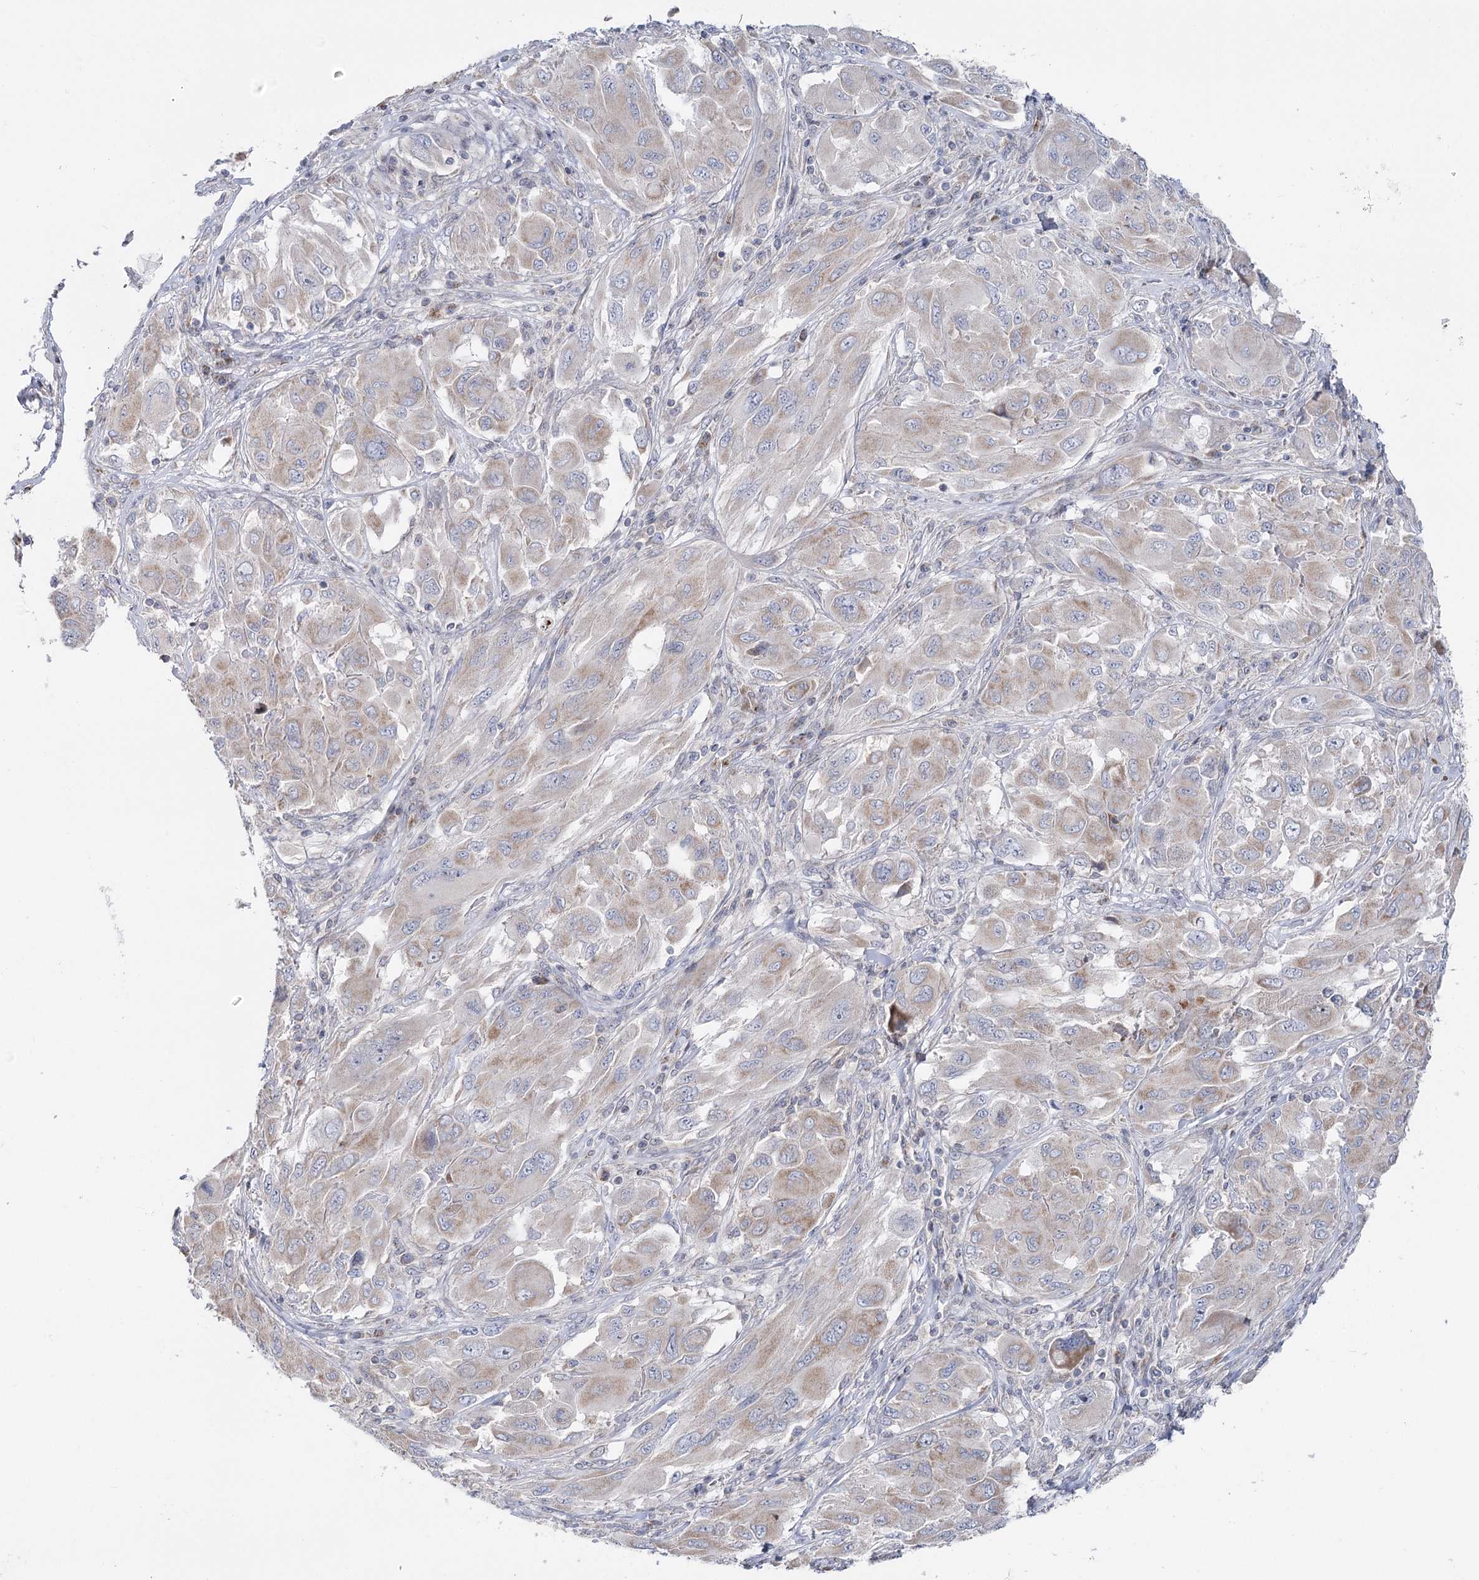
{"staining": {"intensity": "weak", "quantity": "25%-75%", "location": "cytoplasmic/membranous"}, "tissue": "melanoma", "cell_type": "Tumor cells", "image_type": "cancer", "snomed": [{"axis": "morphology", "description": "Malignant melanoma, NOS"}, {"axis": "topography", "description": "Skin"}], "caption": "Melanoma stained with a protein marker shows weak staining in tumor cells.", "gene": "PTGR1", "patient": {"sex": "female", "age": 91}}